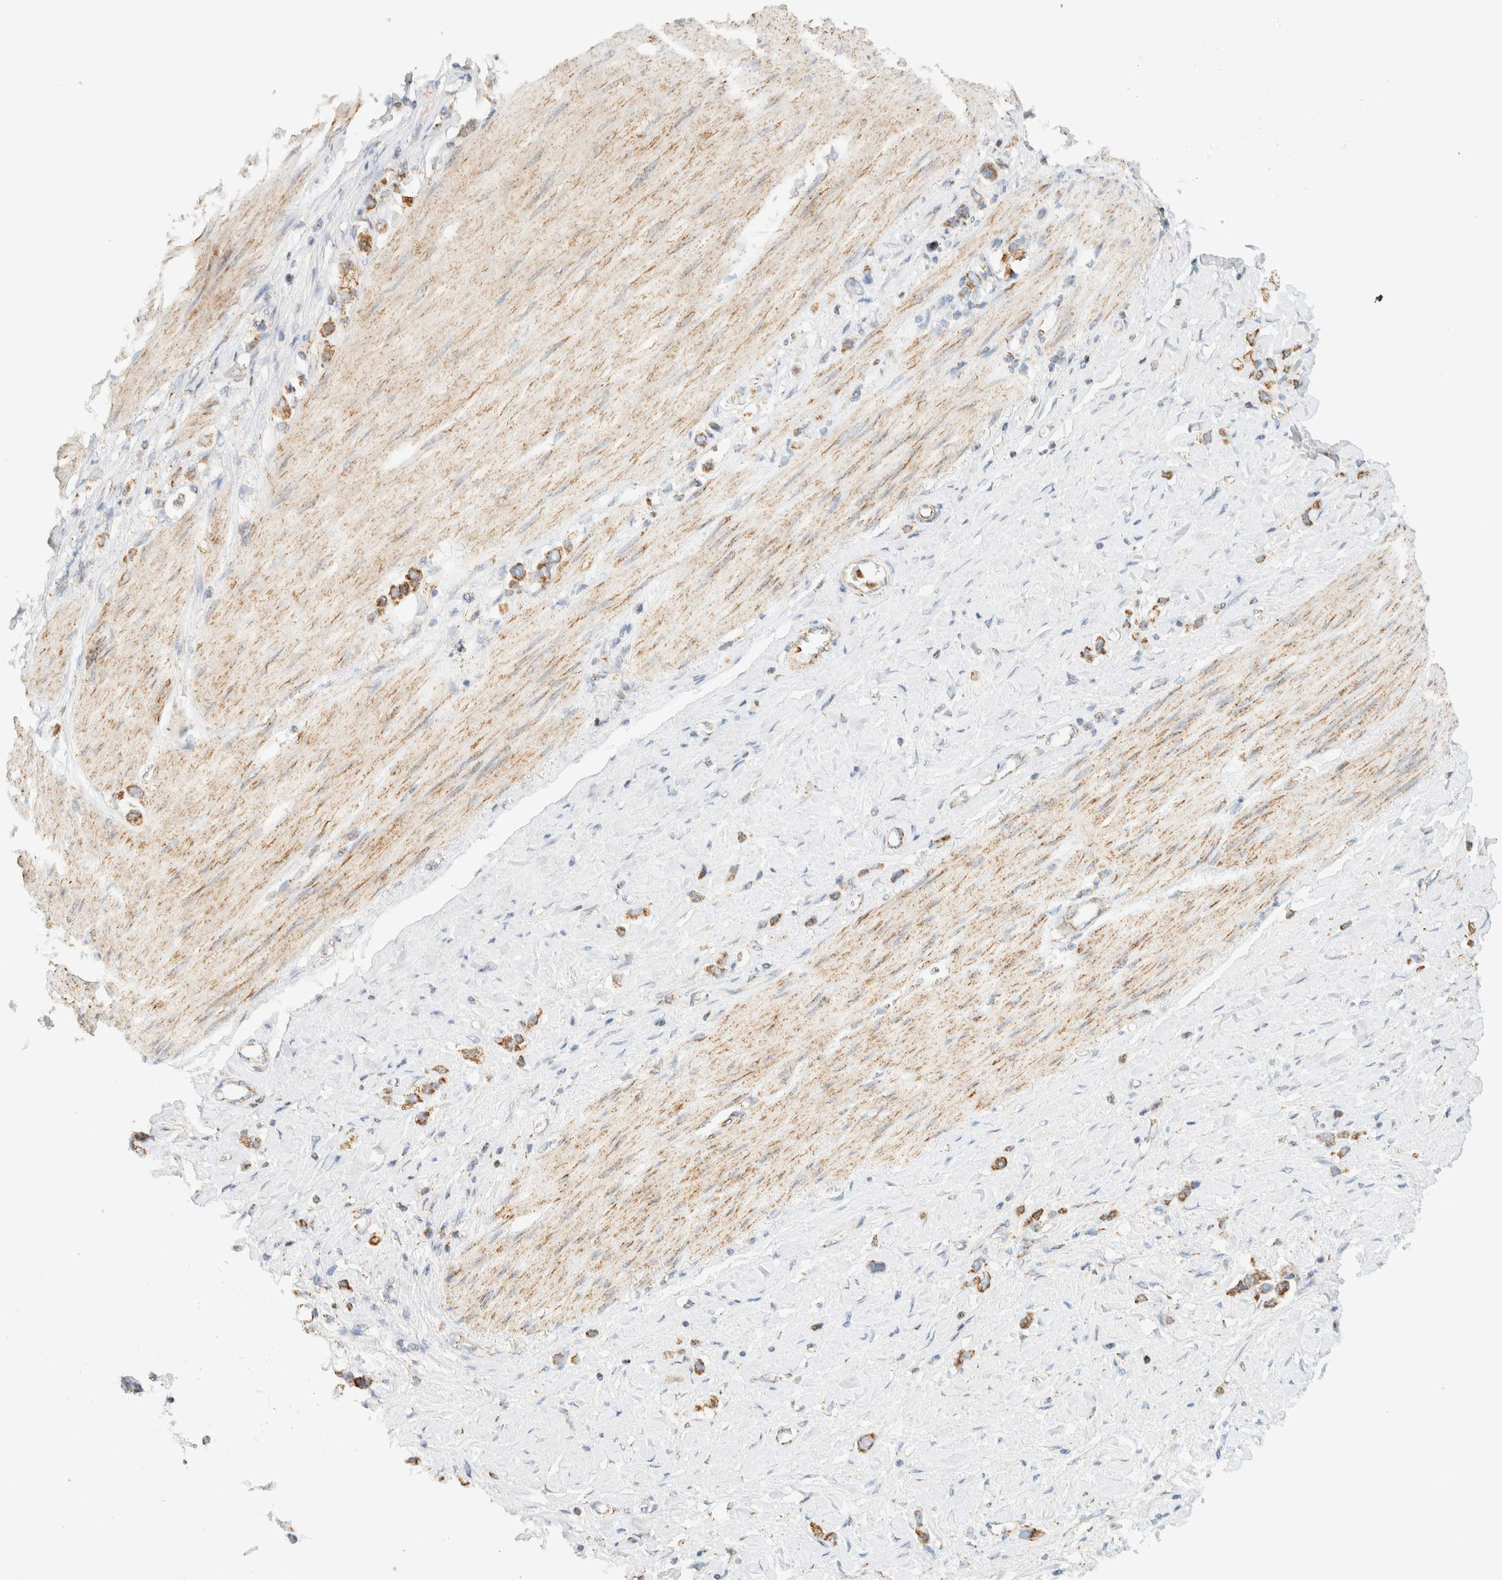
{"staining": {"intensity": "moderate", "quantity": ">75%", "location": "cytoplasmic/membranous"}, "tissue": "stomach cancer", "cell_type": "Tumor cells", "image_type": "cancer", "snomed": [{"axis": "morphology", "description": "Adenocarcinoma, NOS"}, {"axis": "topography", "description": "Stomach"}], "caption": "Moderate cytoplasmic/membranous protein expression is seen in about >75% of tumor cells in stomach adenocarcinoma.", "gene": "KIFAP3", "patient": {"sex": "female", "age": 65}}